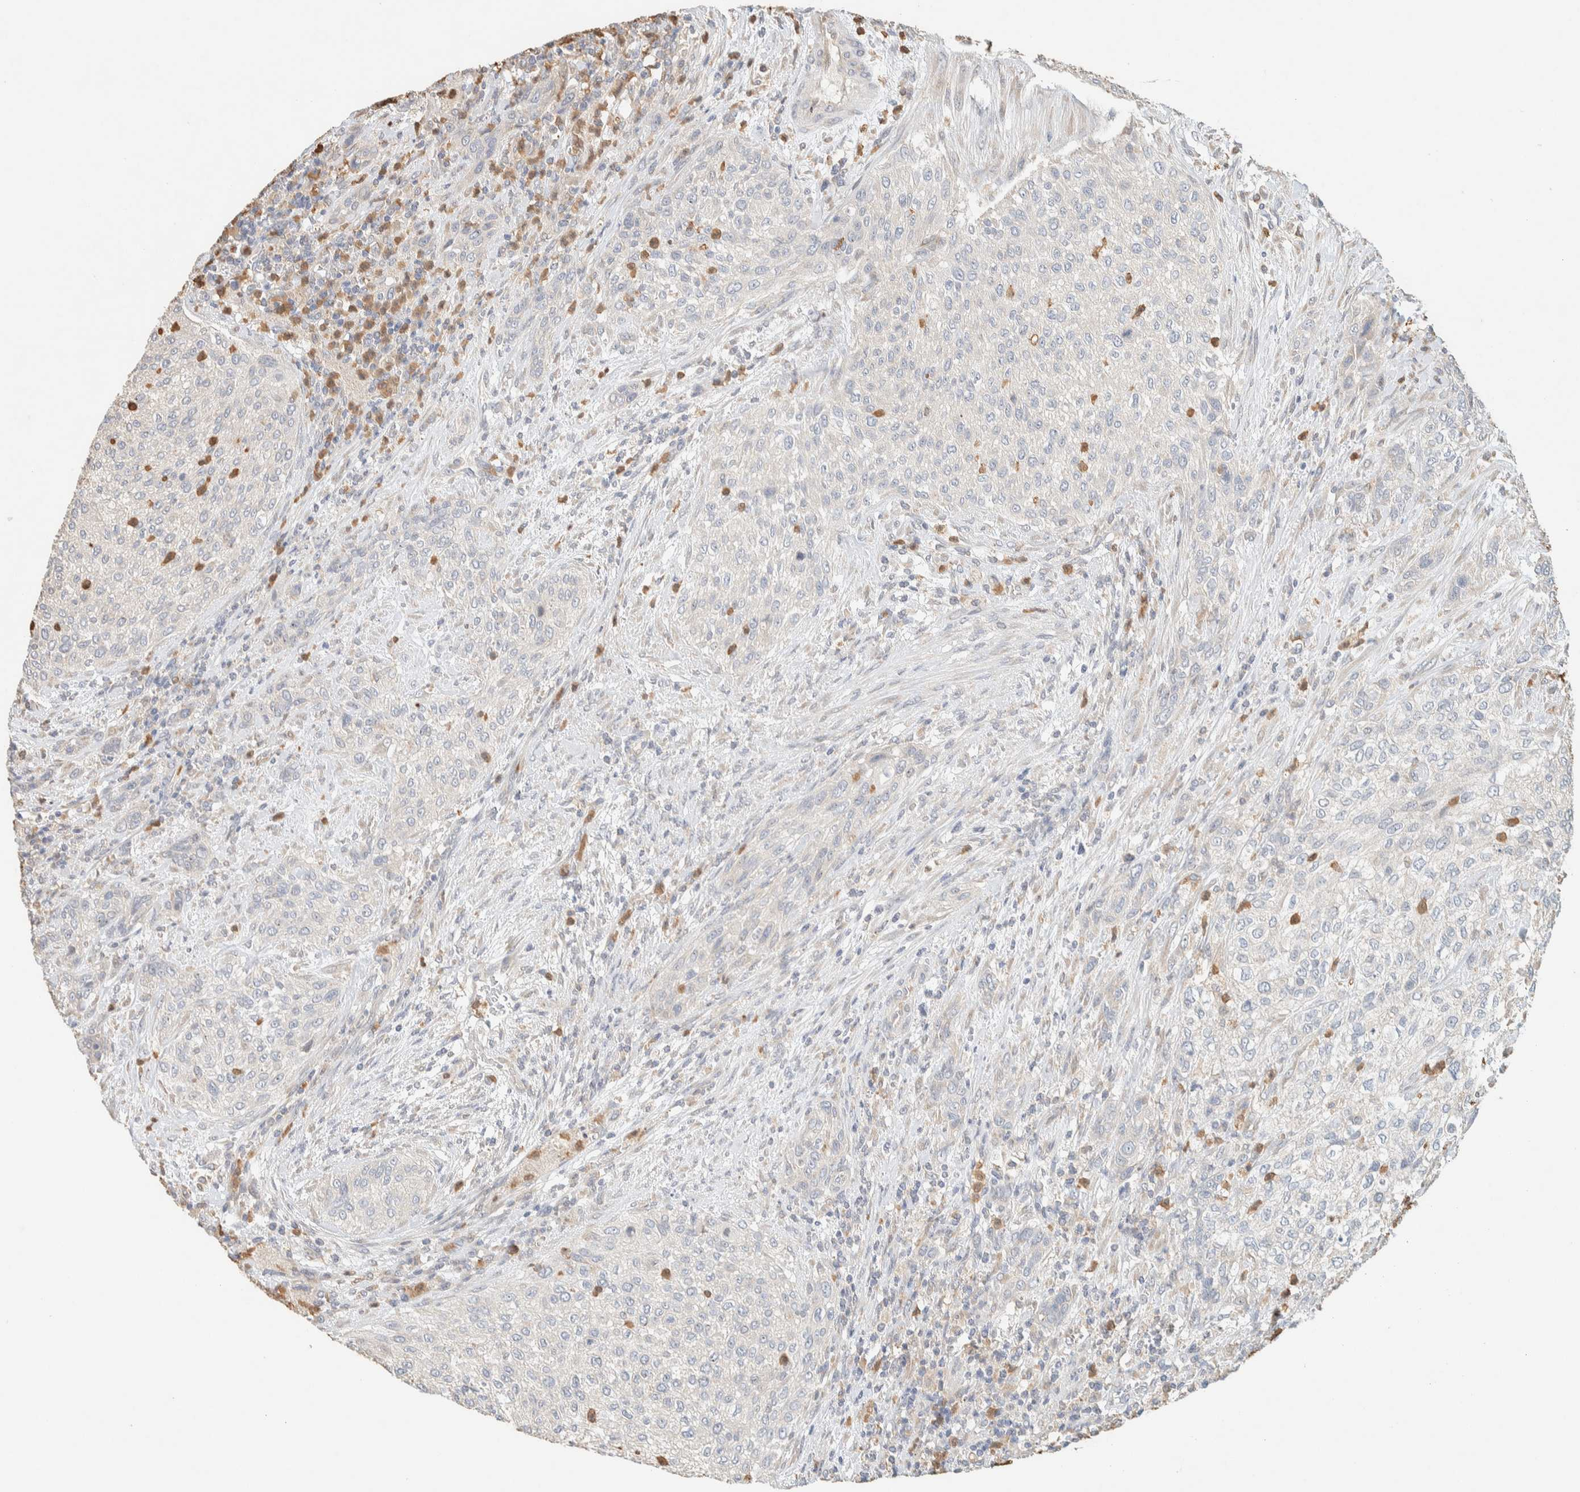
{"staining": {"intensity": "negative", "quantity": "none", "location": "none"}, "tissue": "urothelial cancer", "cell_type": "Tumor cells", "image_type": "cancer", "snomed": [{"axis": "morphology", "description": "Urothelial carcinoma, Low grade"}, {"axis": "morphology", "description": "Urothelial carcinoma, High grade"}, {"axis": "topography", "description": "Urinary bladder"}], "caption": "IHC photomicrograph of urothelial cancer stained for a protein (brown), which demonstrates no positivity in tumor cells. (DAB (3,3'-diaminobenzidine) IHC visualized using brightfield microscopy, high magnification).", "gene": "TTC3", "patient": {"sex": "male", "age": 35}}